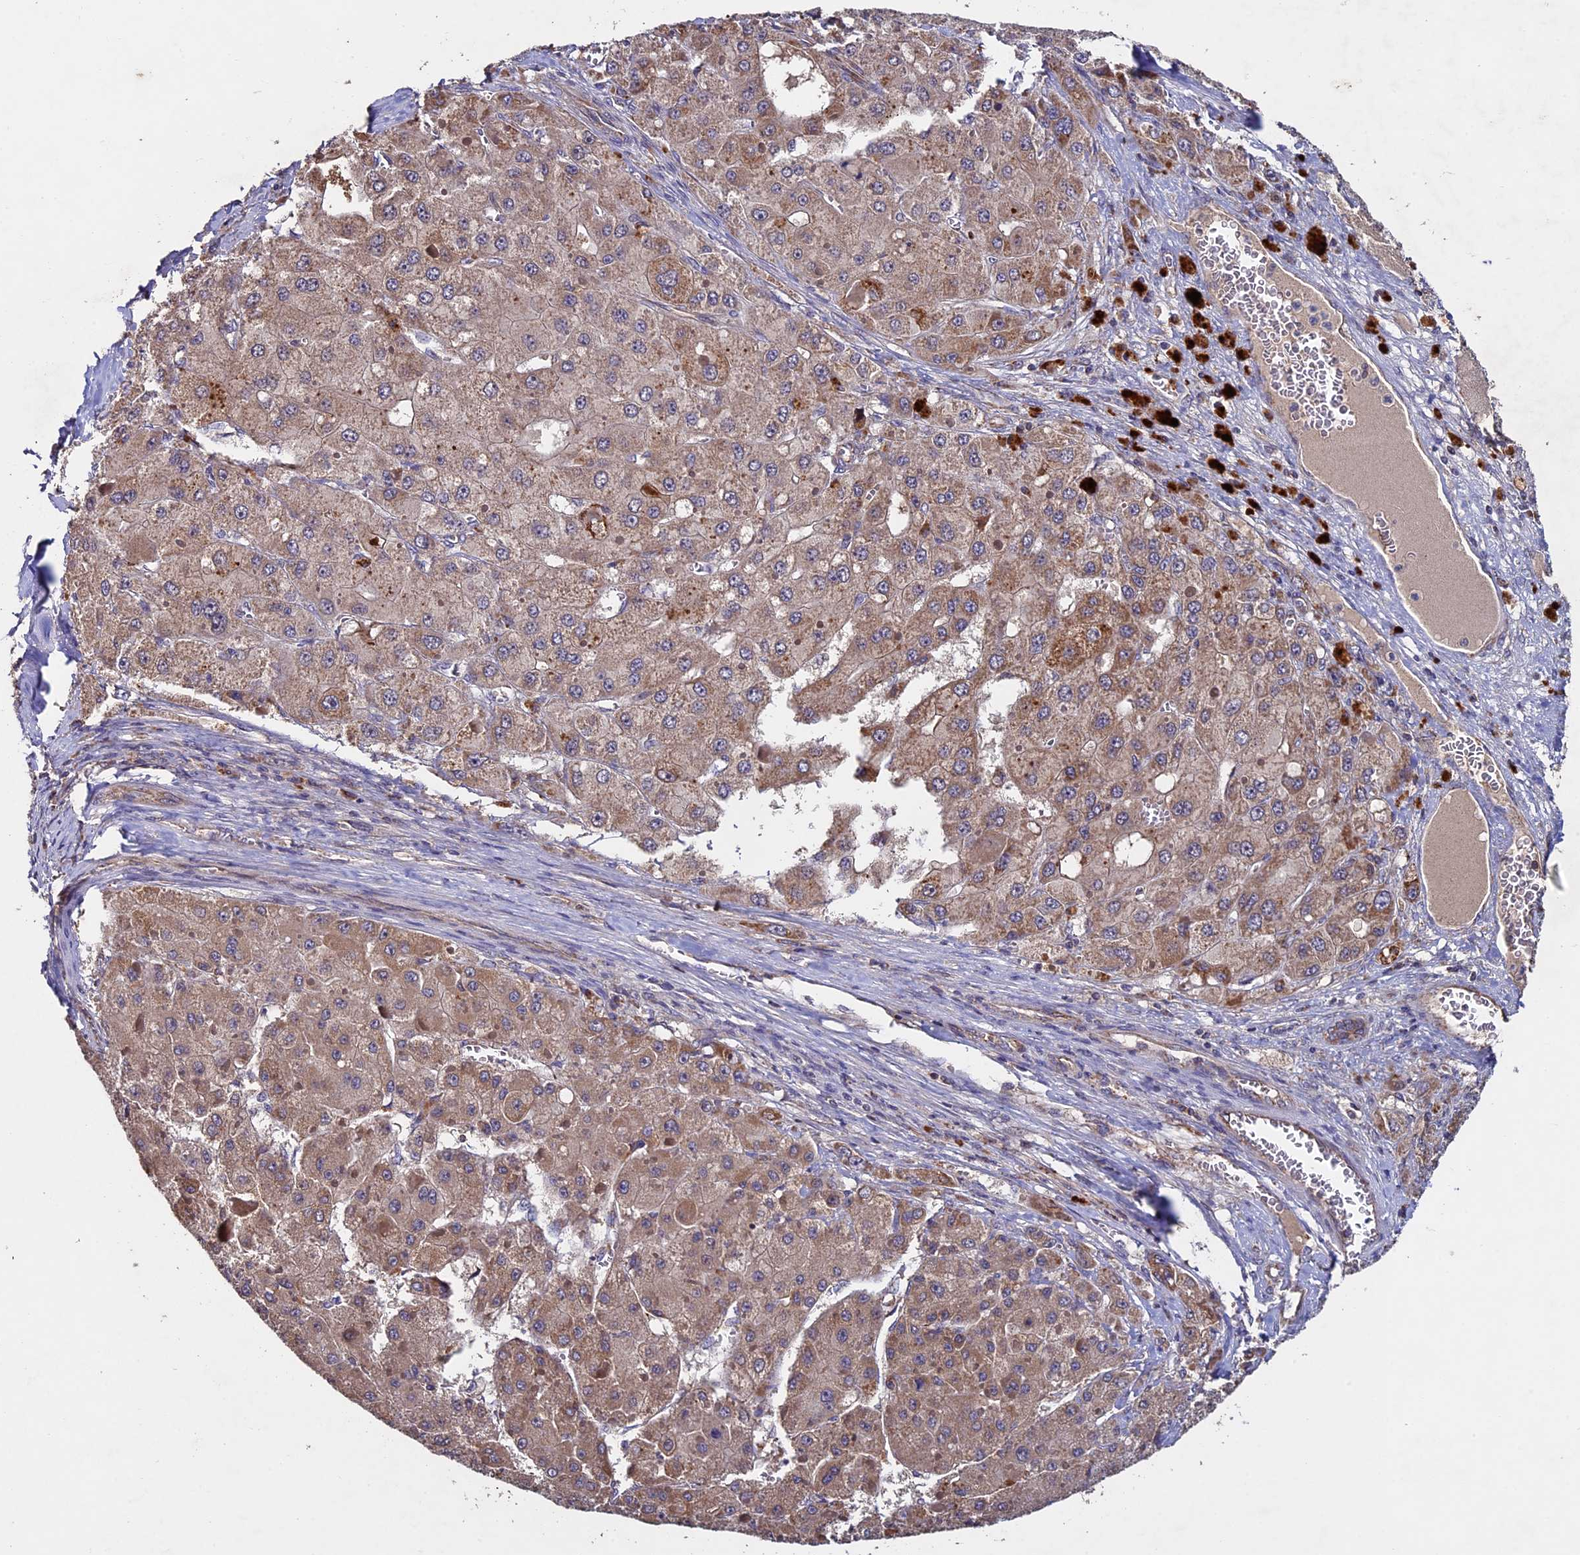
{"staining": {"intensity": "moderate", "quantity": "25%-75%", "location": "cytoplasmic/membranous"}, "tissue": "liver cancer", "cell_type": "Tumor cells", "image_type": "cancer", "snomed": [{"axis": "morphology", "description": "Carcinoma, Hepatocellular, NOS"}, {"axis": "topography", "description": "Liver"}], "caption": "Immunohistochemistry (IHC) histopathology image of human liver cancer (hepatocellular carcinoma) stained for a protein (brown), which exhibits medium levels of moderate cytoplasmic/membranous positivity in approximately 25%-75% of tumor cells.", "gene": "RNF17", "patient": {"sex": "female", "age": 73}}